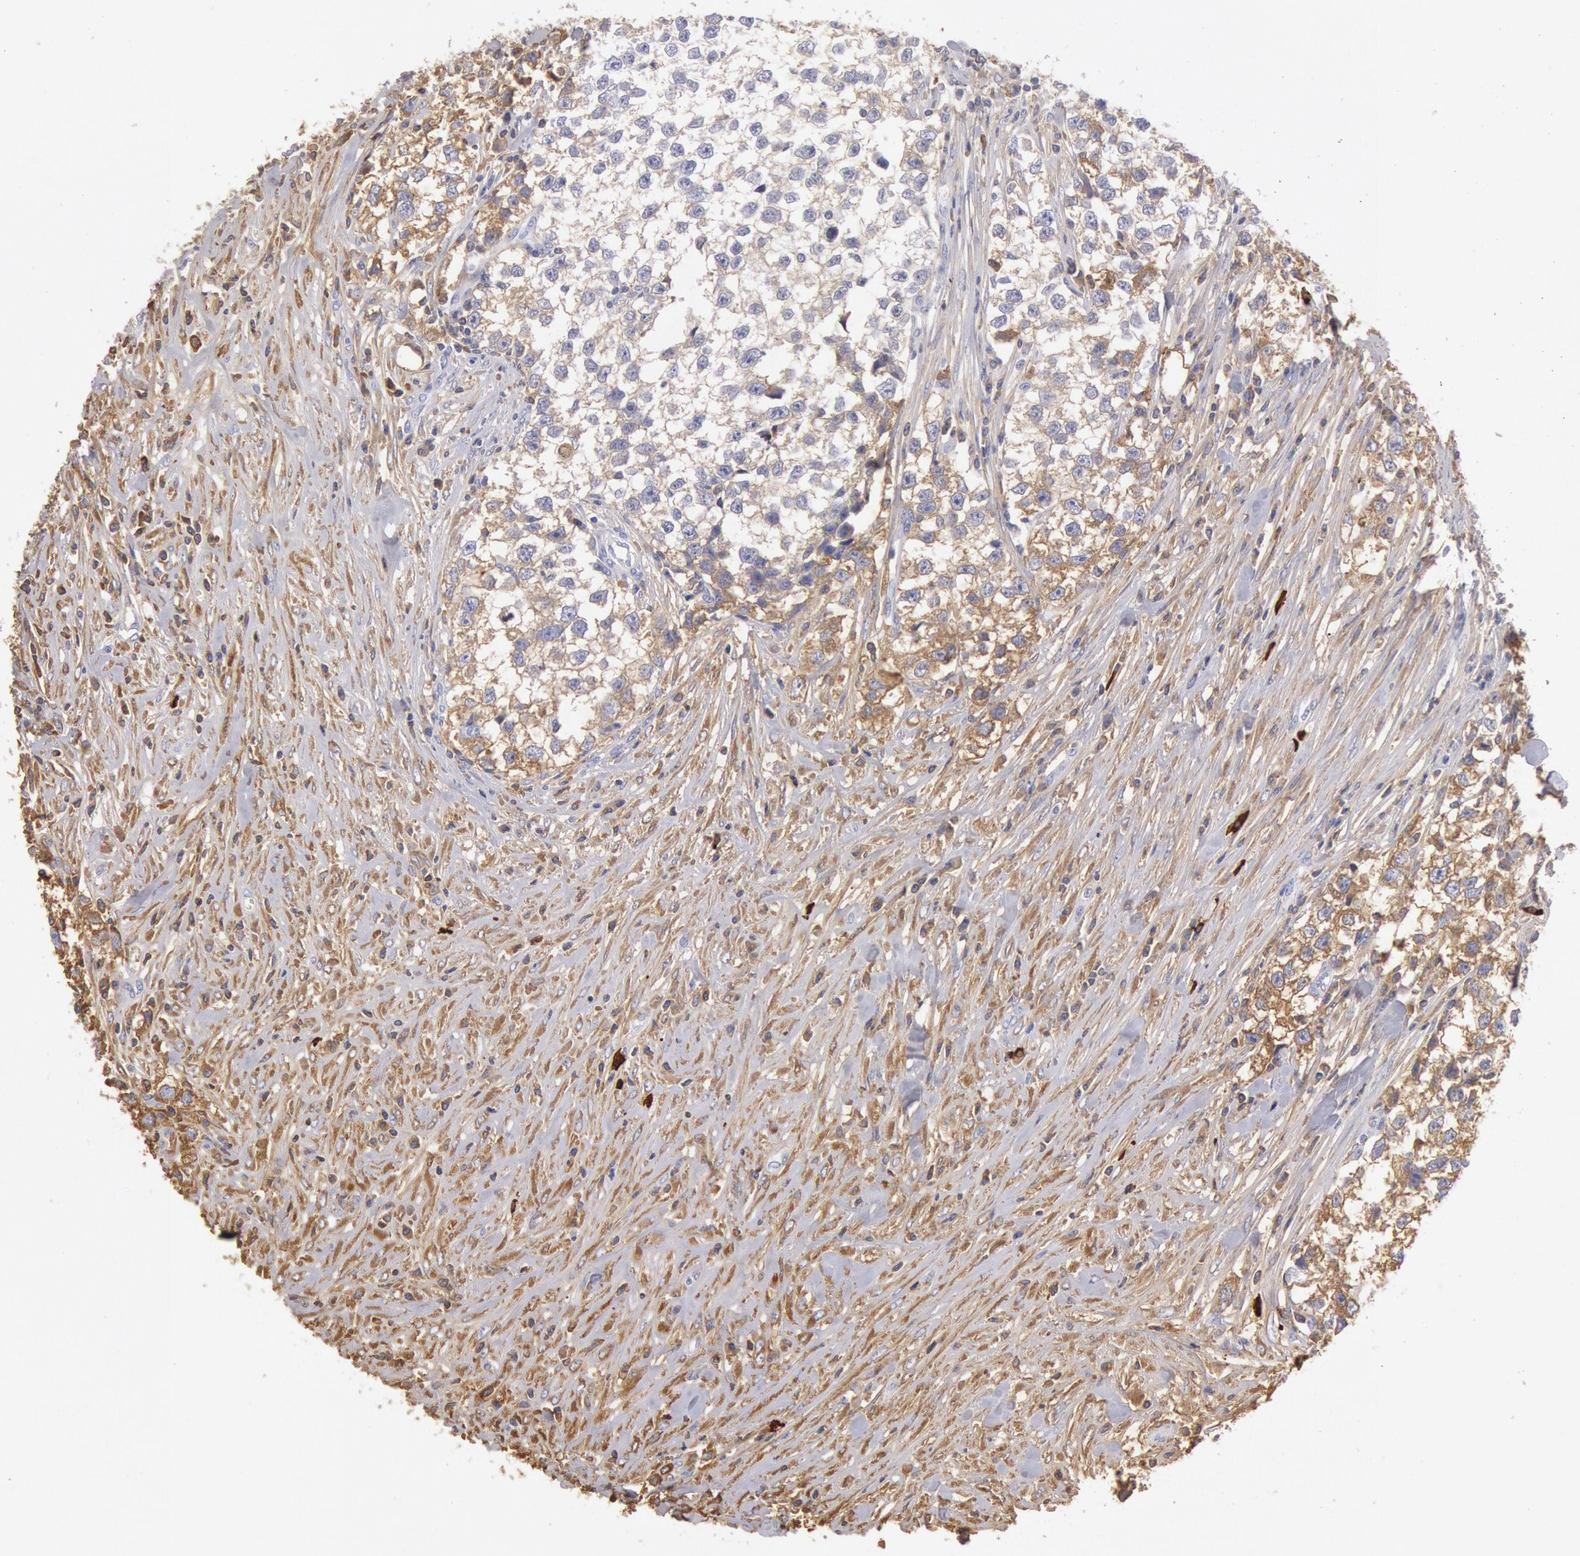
{"staining": {"intensity": "negative", "quantity": "none", "location": "none"}, "tissue": "testis cancer", "cell_type": "Tumor cells", "image_type": "cancer", "snomed": [{"axis": "morphology", "description": "Seminoma, NOS"}, {"axis": "morphology", "description": "Carcinoma, Embryonal, NOS"}, {"axis": "topography", "description": "Testis"}], "caption": "Seminoma (testis) was stained to show a protein in brown. There is no significant staining in tumor cells.", "gene": "IGHA1", "patient": {"sex": "male", "age": 30}}